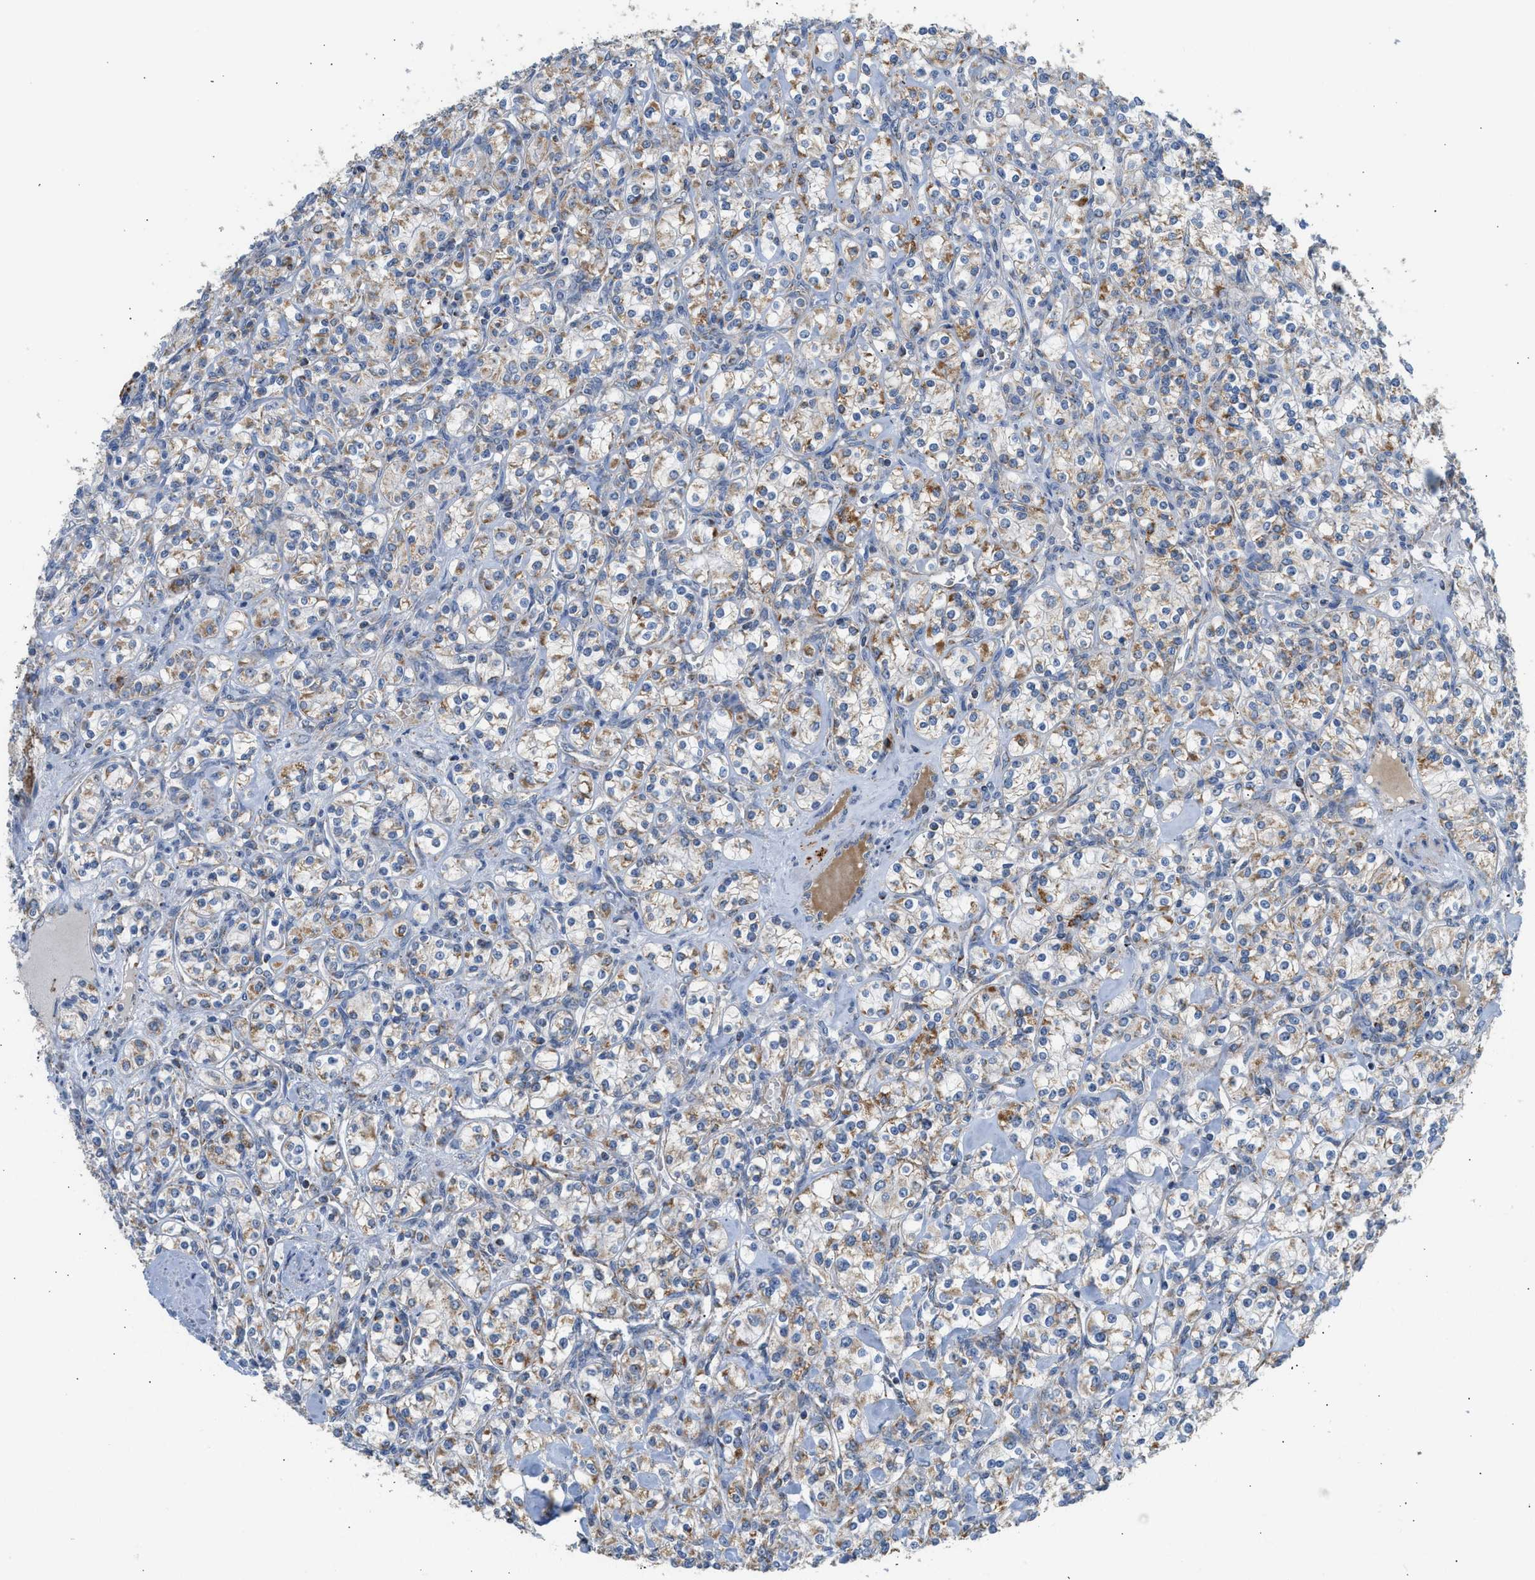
{"staining": {"intensity": "moderate", "quantity": "25%-75%", "location": "cytoplasmic/membranous"}, "tissue": "renal cancer", "cell_type": "Tumor cells", "image_type": "cancer", "snomed": [{"axis": "morphology", "description": "Adenocarcinoma, NOS"}, {"axis": "topography", "description": "Kidney"}], "caption": "Immunohistochemical staining of human adenocarcinoma (renal) shows medium levels of moderate cytoplasmic/membranous staining in about 25%-75% of tumor cells. Nuclei are stained in blue.", "gene": "GOT2", "patient": {"sex": "male", "age": 77}}